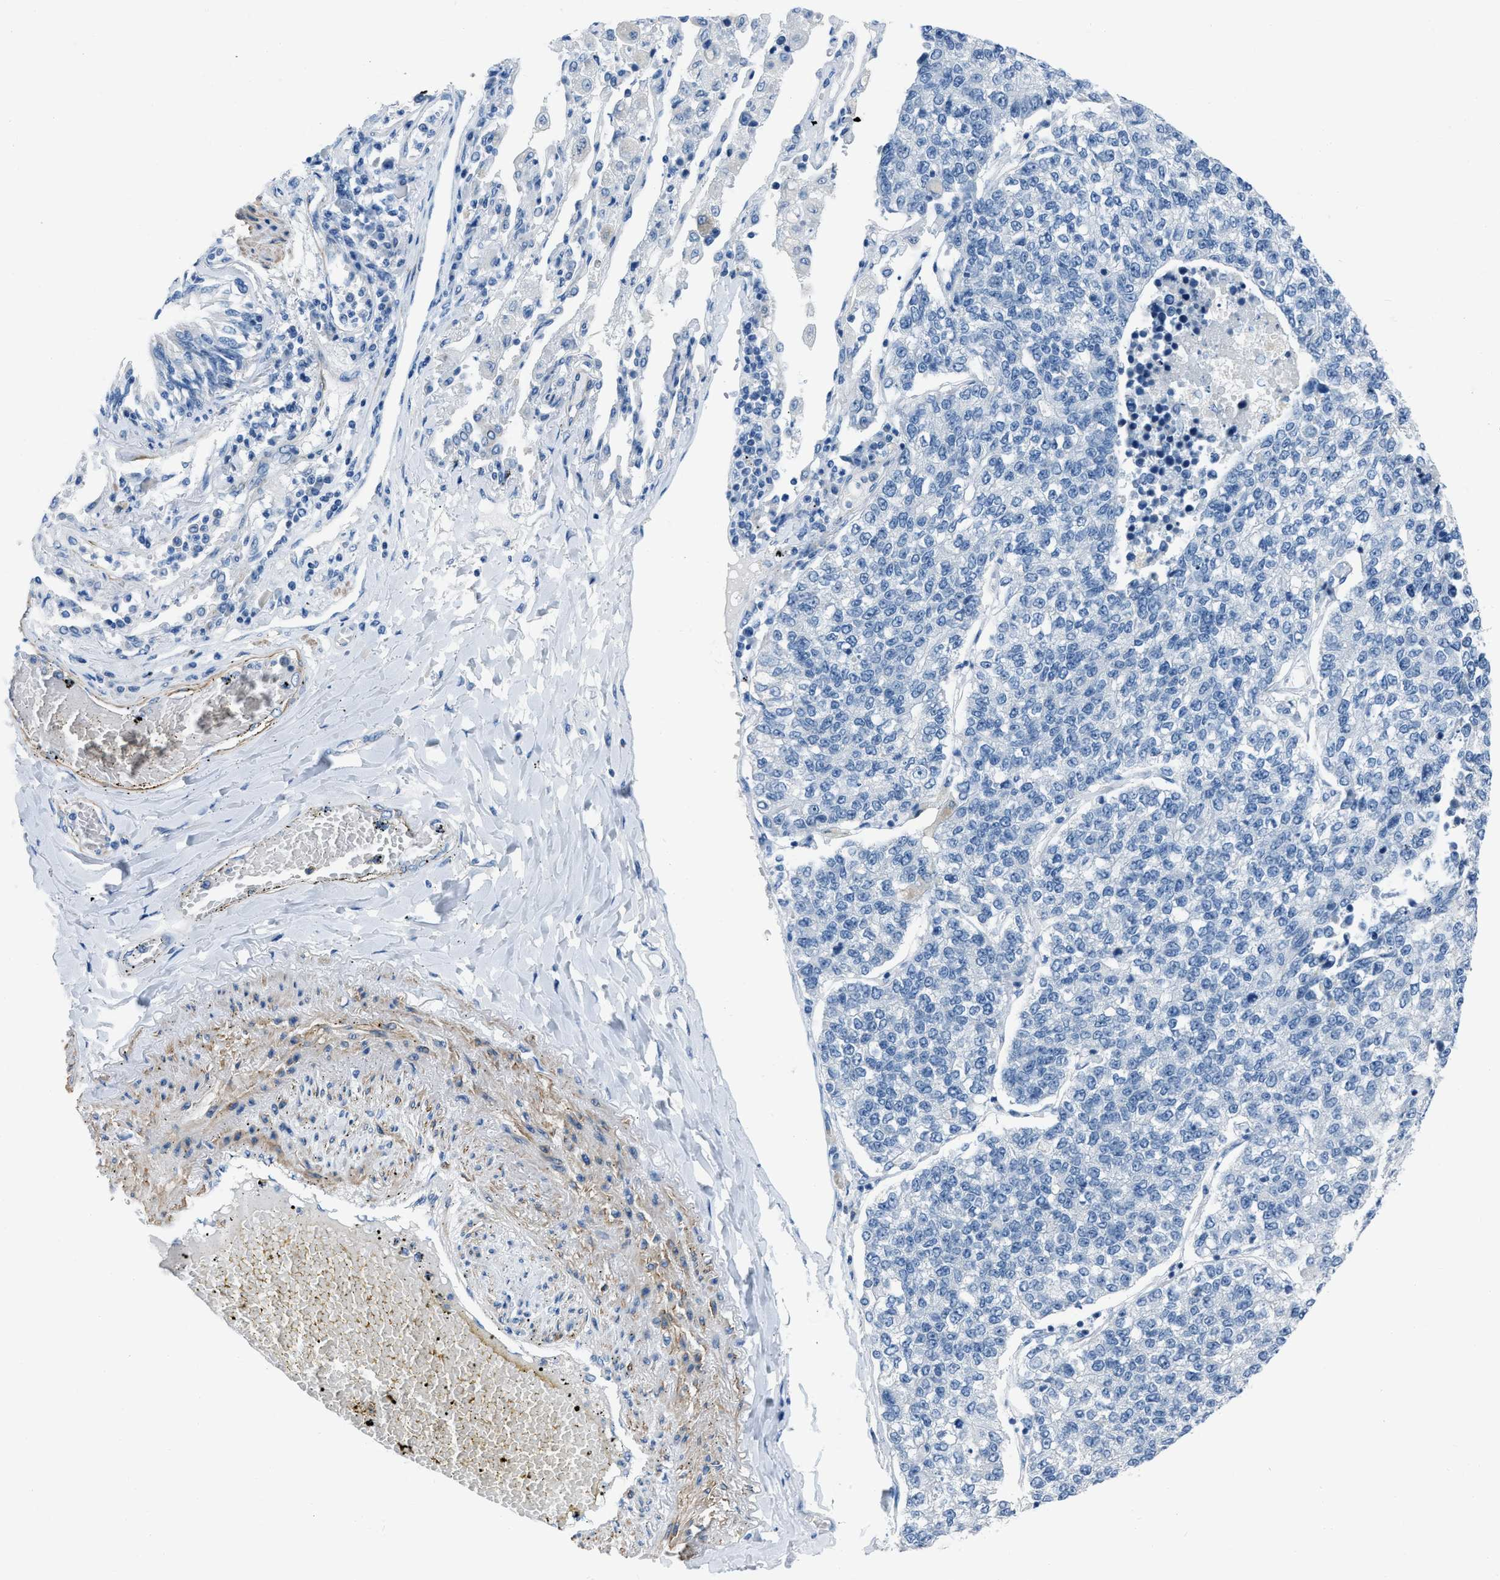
{"staining": {"intensity": "negative", "quantity": "none", "location": "none"}, "tissue": "lung cancer", "cell_type": "Tumor cells", "image_type": "cancer", "snomed": [{"axis": "morphology", "description": "Adenocarcinoma, NOS"}, {"axis": "topography", "description": "Lung"}], "caption": "High power microscopy photomicrograph of an immunohistochemistry (IHC) micrograph of lung adenocarcinoma, revealing no significant positivity in tumor cells. (DAB IHC, high magnification).", "gene": "SPATC1L", "patient": {"sex": "male", "age": 49}}